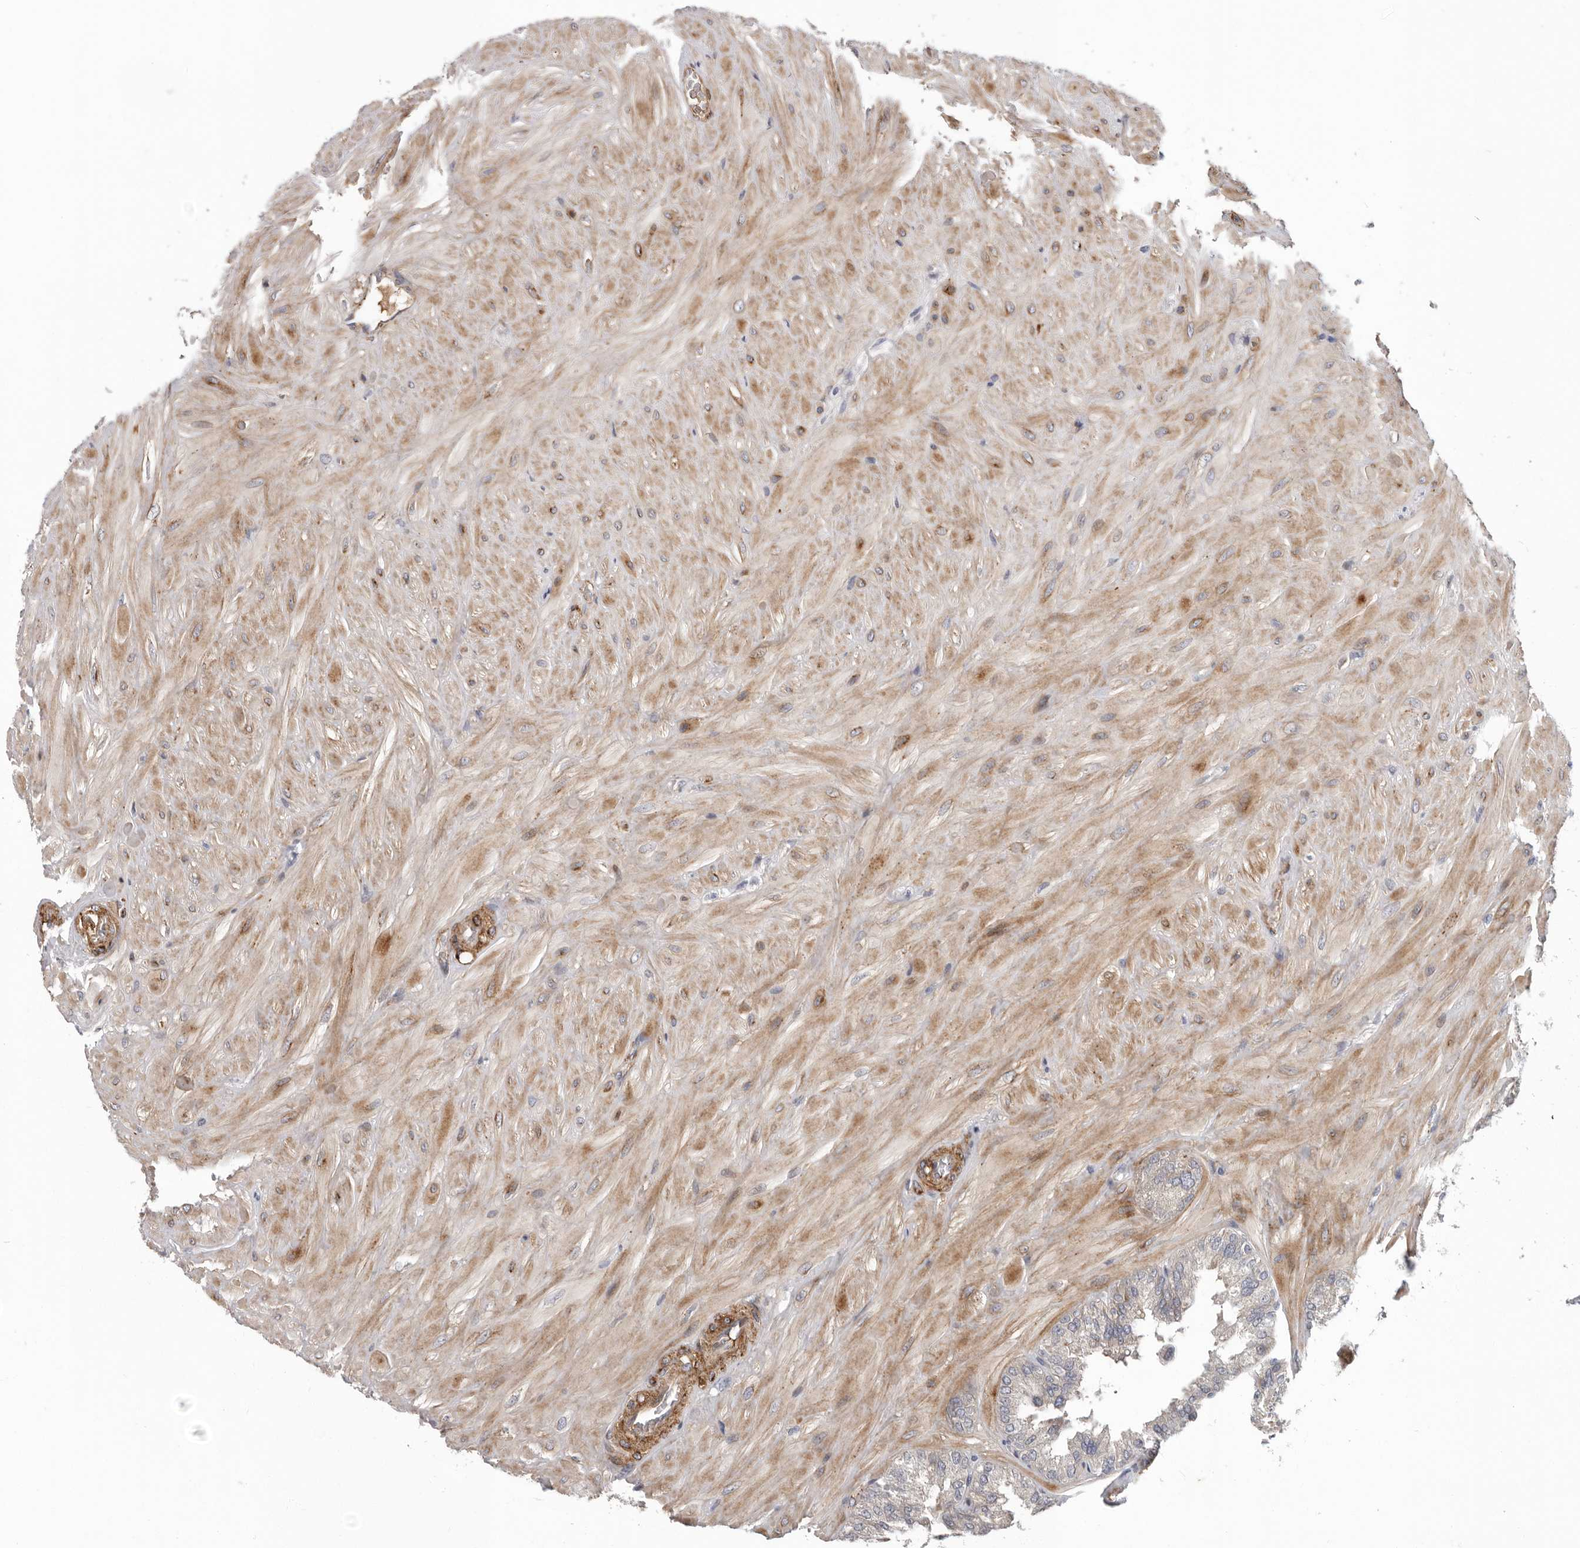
{"staining": {"intensity": "negative", "quantity": "none", "location": "none"}, "tissue": "seminal vesicle", "cell_type": "Glandular cells", "image_type": "normal", "snomed": [{"axis": "morphology", "description": "Normal tissue, NOS"}, {"axis": "topography", "description": "Prostate"}, {"axis": "topography", "description": "Seminal veicle"}], "caption": "Glandular cells show no significant staining in normal seminal vesicle.", "gene": "ATXN3L", "patient": {"sex": "male", "age": 51}}